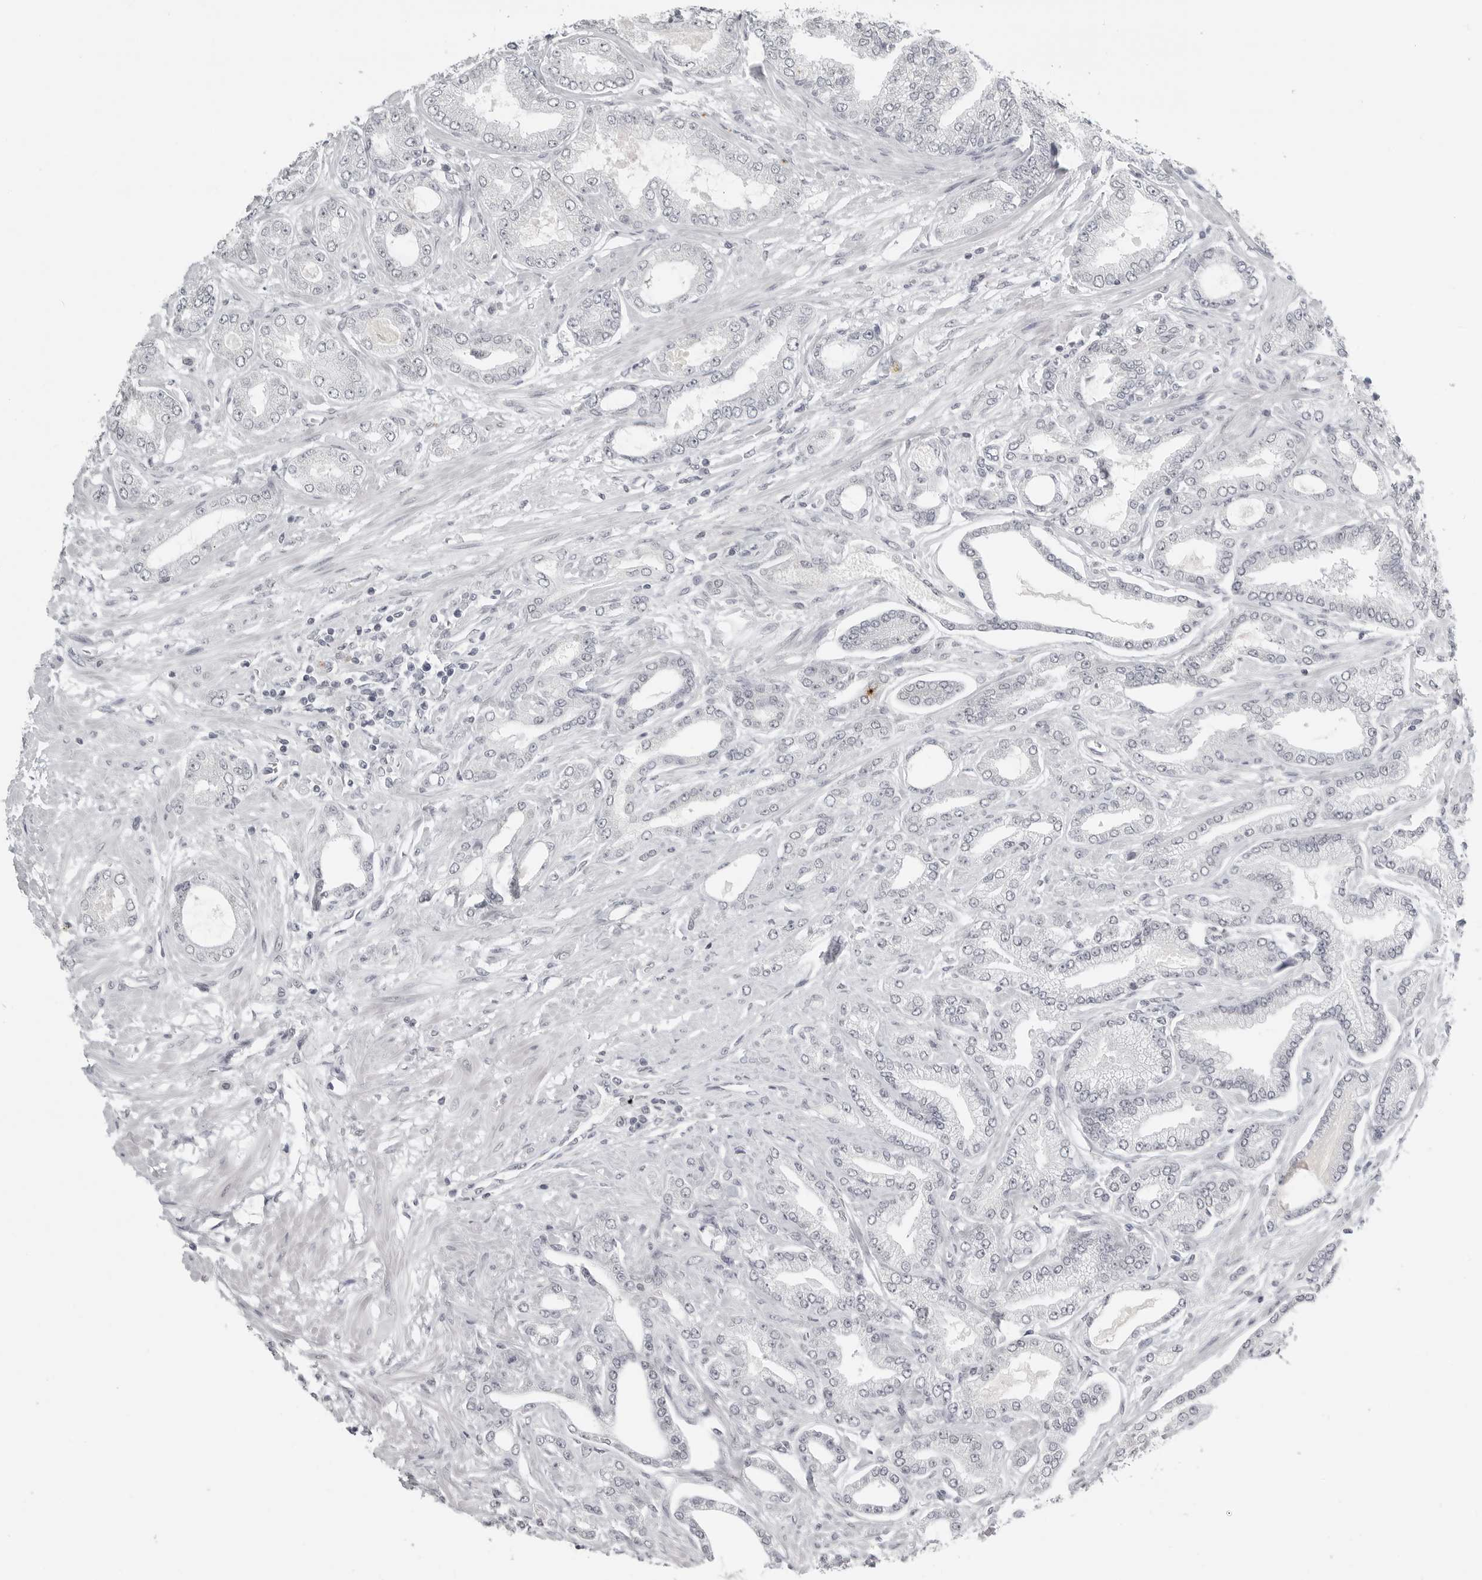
{"staining": {"intensity": "negative", "quantity": "none", "location": "none"}, "tissue": "prostate cancer", "cell_type": "Tumor cells", "image_type": "cancer", "snomed": [{"axis": "morphology", "description": "Adenocarcinoma, Low grade"}, {"axis": "topography", "description": "Prostate"}], "caption": "Protein analysis of prostate cancer (adenocarcinoma (low-grade)) displays no significant expression in tumor cells.", "gene": "BPIFA1", "patient": {"sex": "male", "age": 63}}